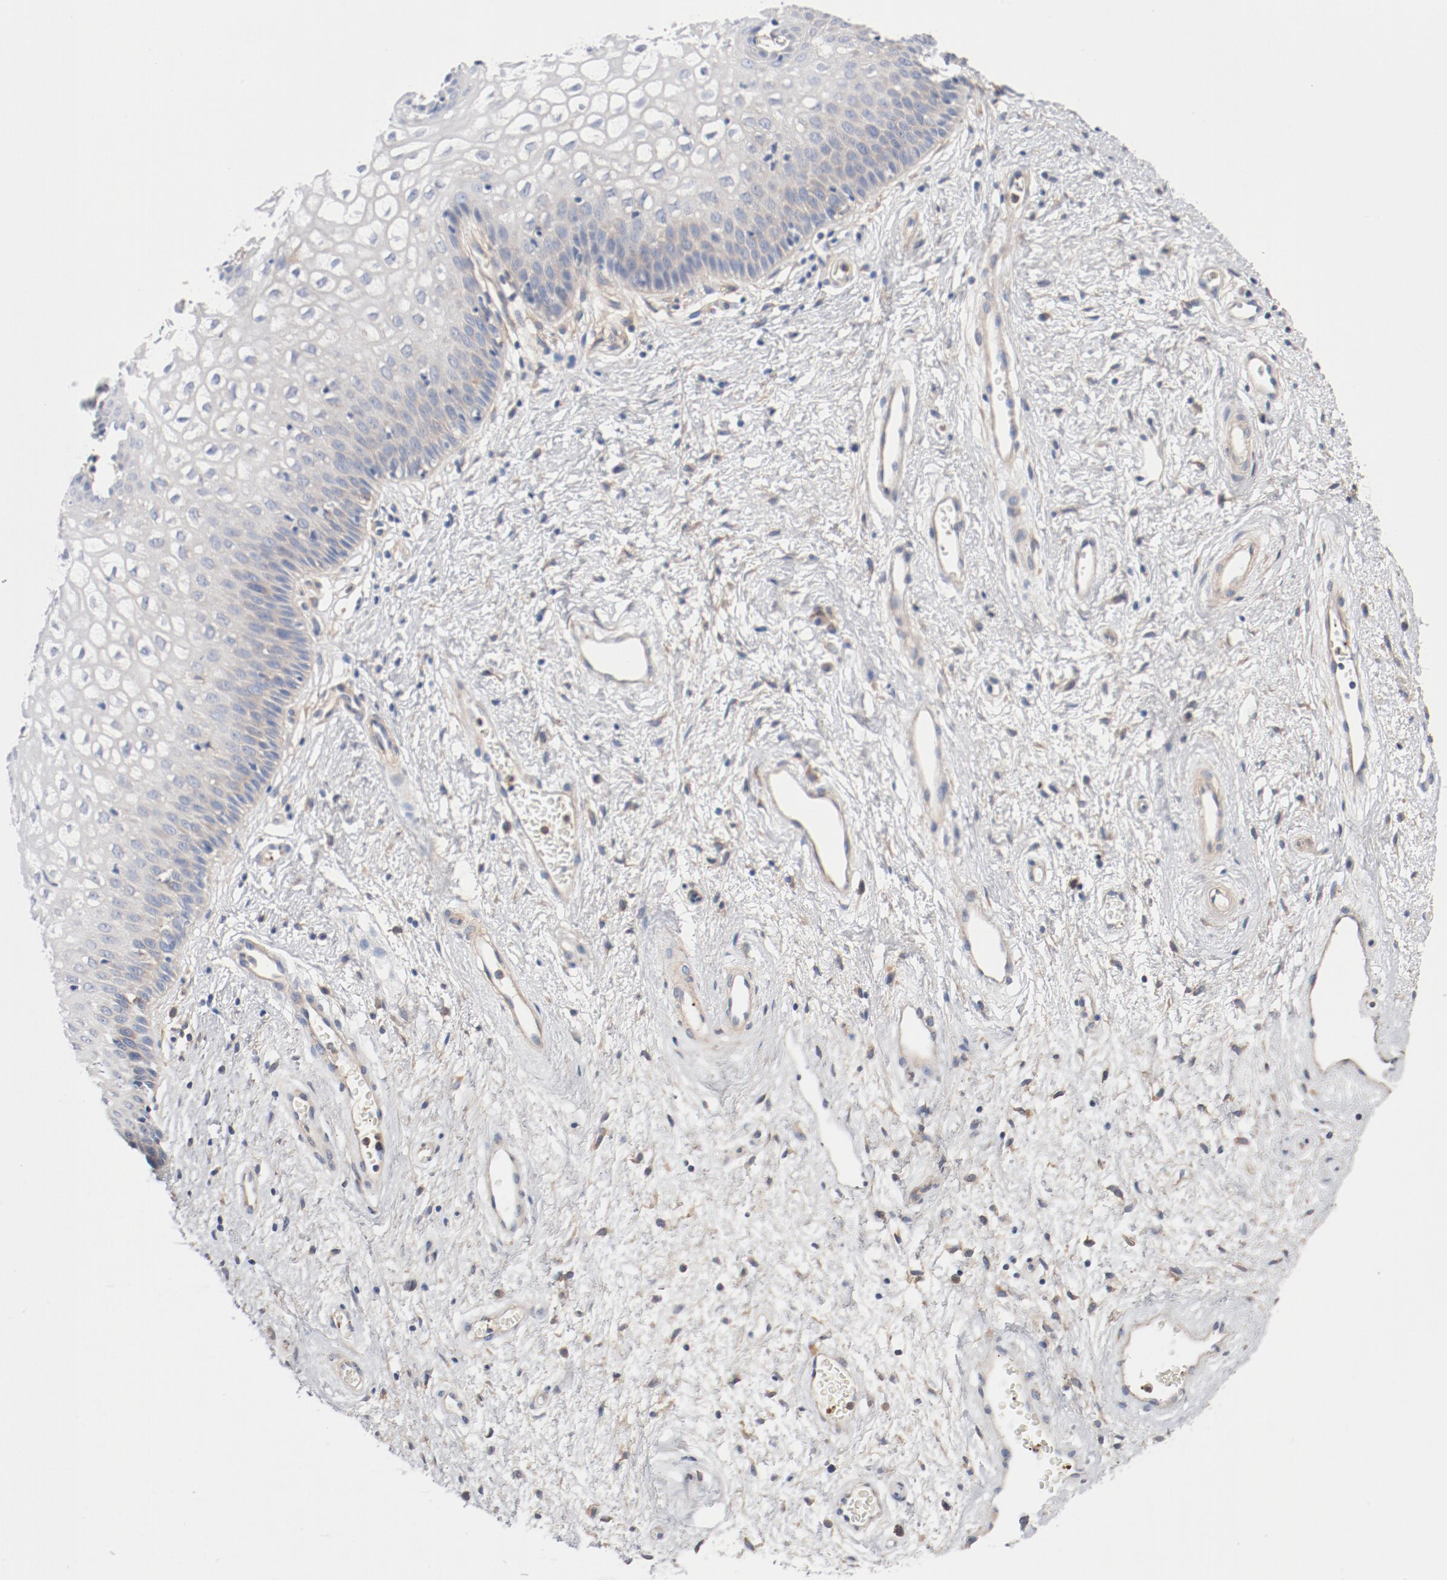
{"staining": {"intensity": "weak", "quantity": "25%-75%", "location": "cytoplasmic/membranous"}, "tissue": "vagina", "cell_type": "Squamous epithelial cells", "image_type": "normal", "snomed": [{"axis": "morphology", "description": "Normal tissue, NOS"}, {"axis": "topography", "description": "Vagina"}], "caption": "A low amount of weak cytoplasmic/membranous expression is present in about 25%-75% of squamous epithelial cells in normal vagina.", "gene": "ILK", "patient": {"sex": "female", "age": 34}}